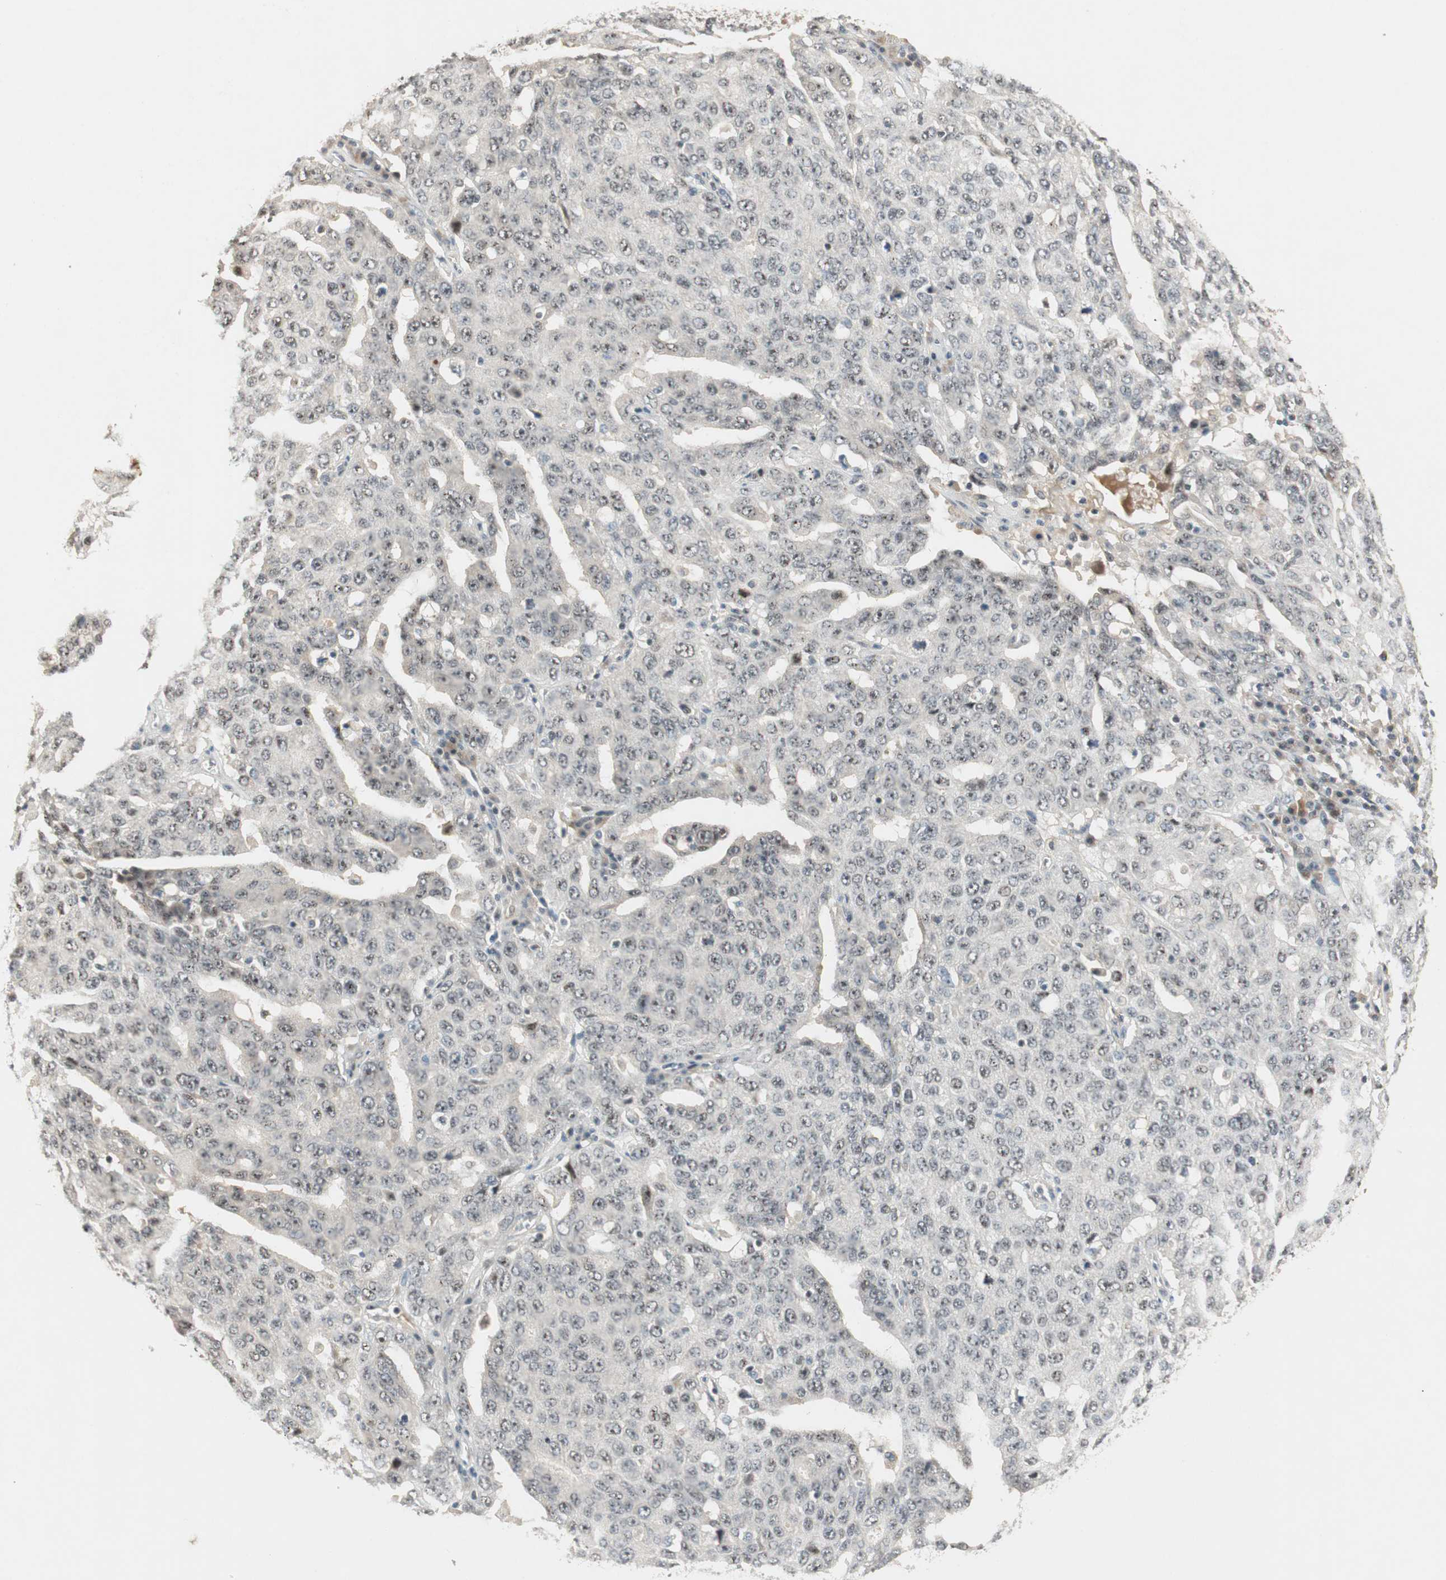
{"staining": {"intensity": "weak", "quantity": "<25%", "location": "nuclear"}, "tissue": "ovarian cancer", "cell_type": "Tumor cells", "image_type": "cancer", "snomed": [{"axis": "morphology", "description": "Carcinoma, endometroid"}, {"axis": "topography", "description": "Ovary"}], "caption": "A micrograph of human ovarian cancer is negative for staining in tumor cells.", "gene": "ACSL5", "patient": {"sex": "female", "age": 62}}